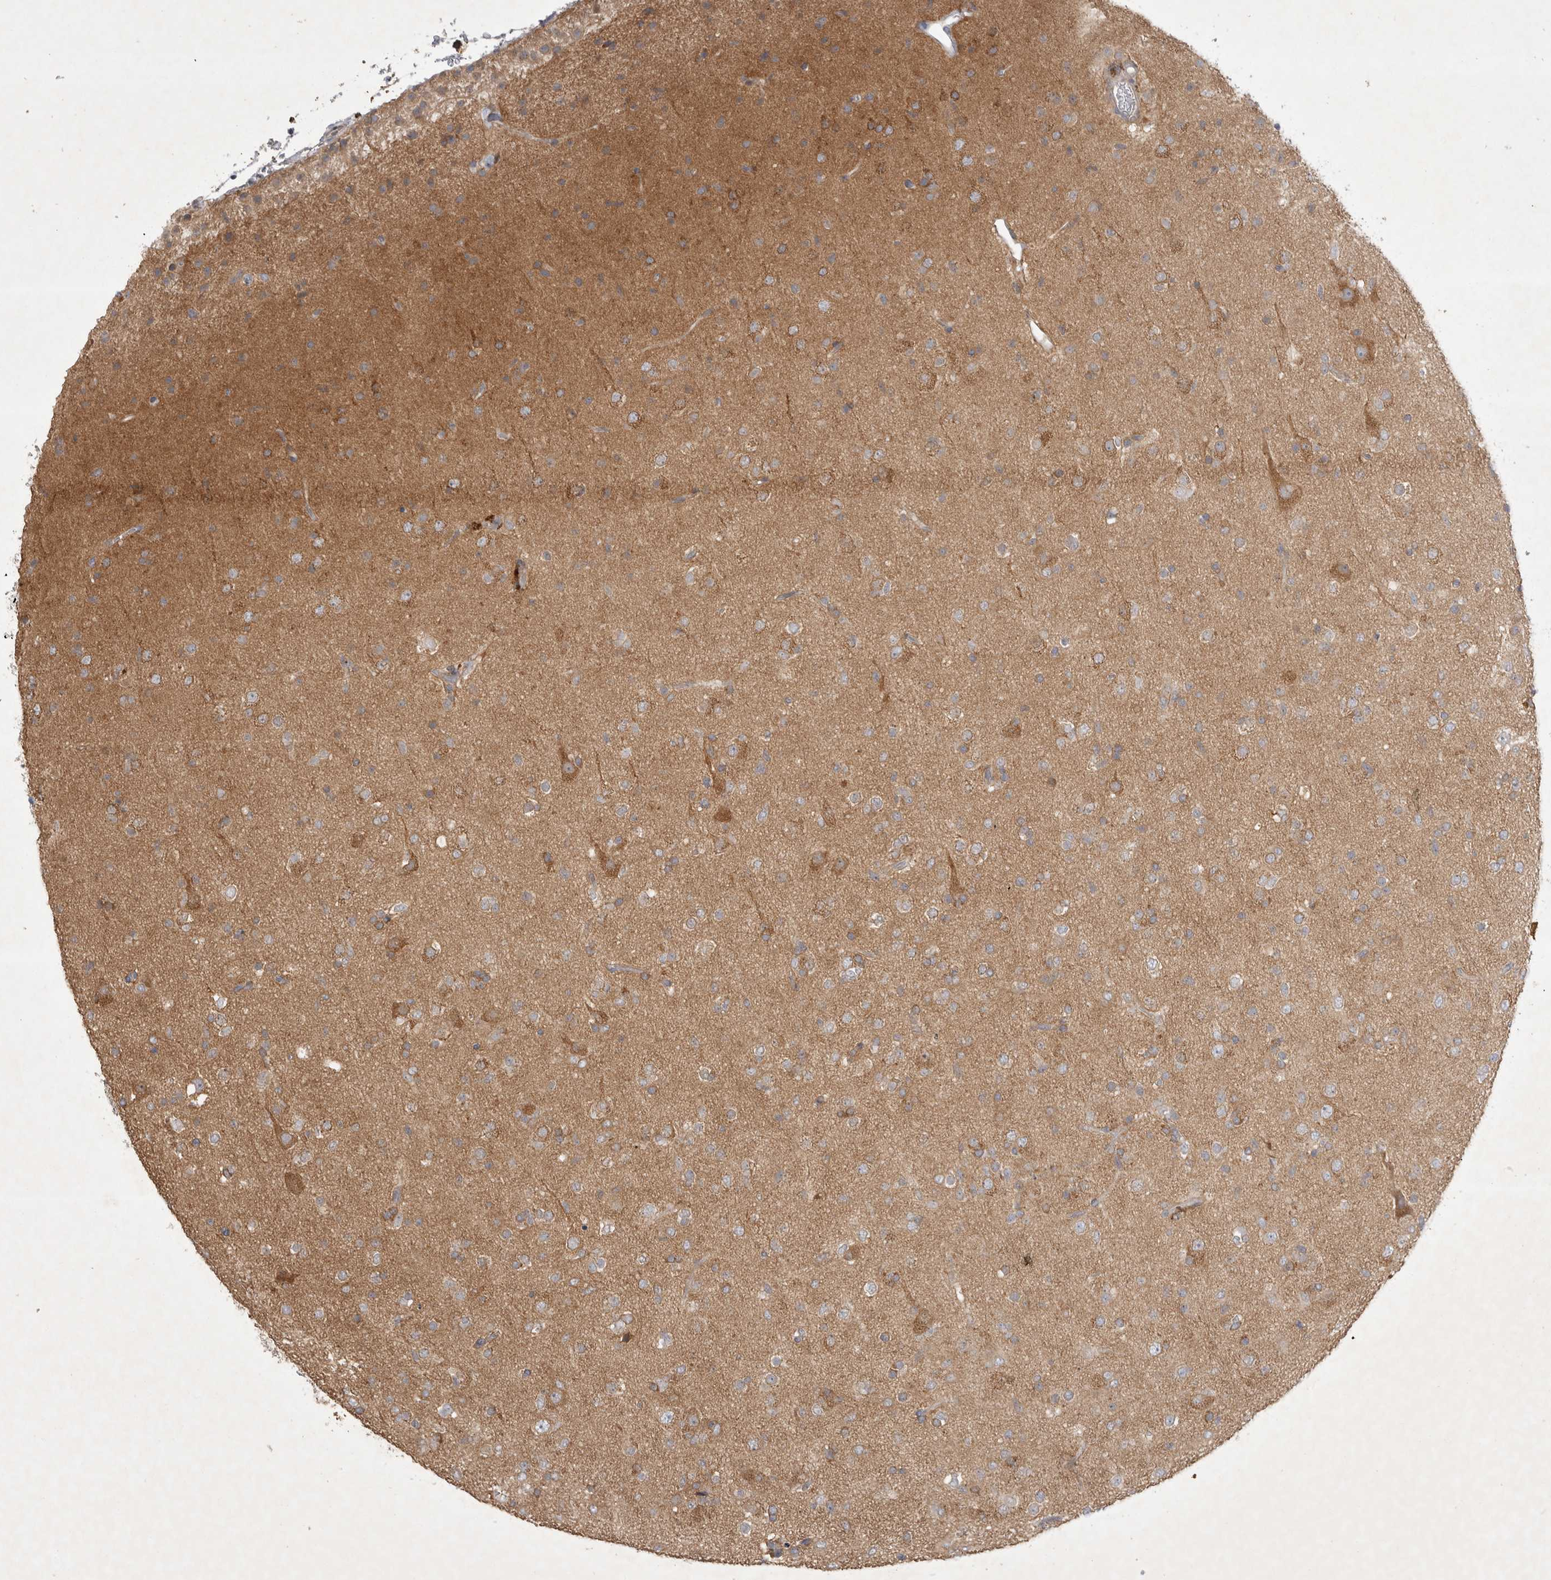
{"staining": {"intensity": "moderate", "quantity": "<25%", "location": "cytoplasmic/membranous"}, "tissue": "glioma", "cell_type": "Tumor cells", "image_type": "cancer", "snomed": [{"axis": "morphology", "description": "Glioma, malignant, Low grade"}, {"axis": "topography", "description": "Brain"}], "caption": "Malignant glioma (low-grade) was stained to show a protein in brown. There is low levels of moderate cytoplasmic/membranous staining in about <25% of tumor cells.", "gene": "SRD5A3", "patient": {"sex": "male", "age": 65}}